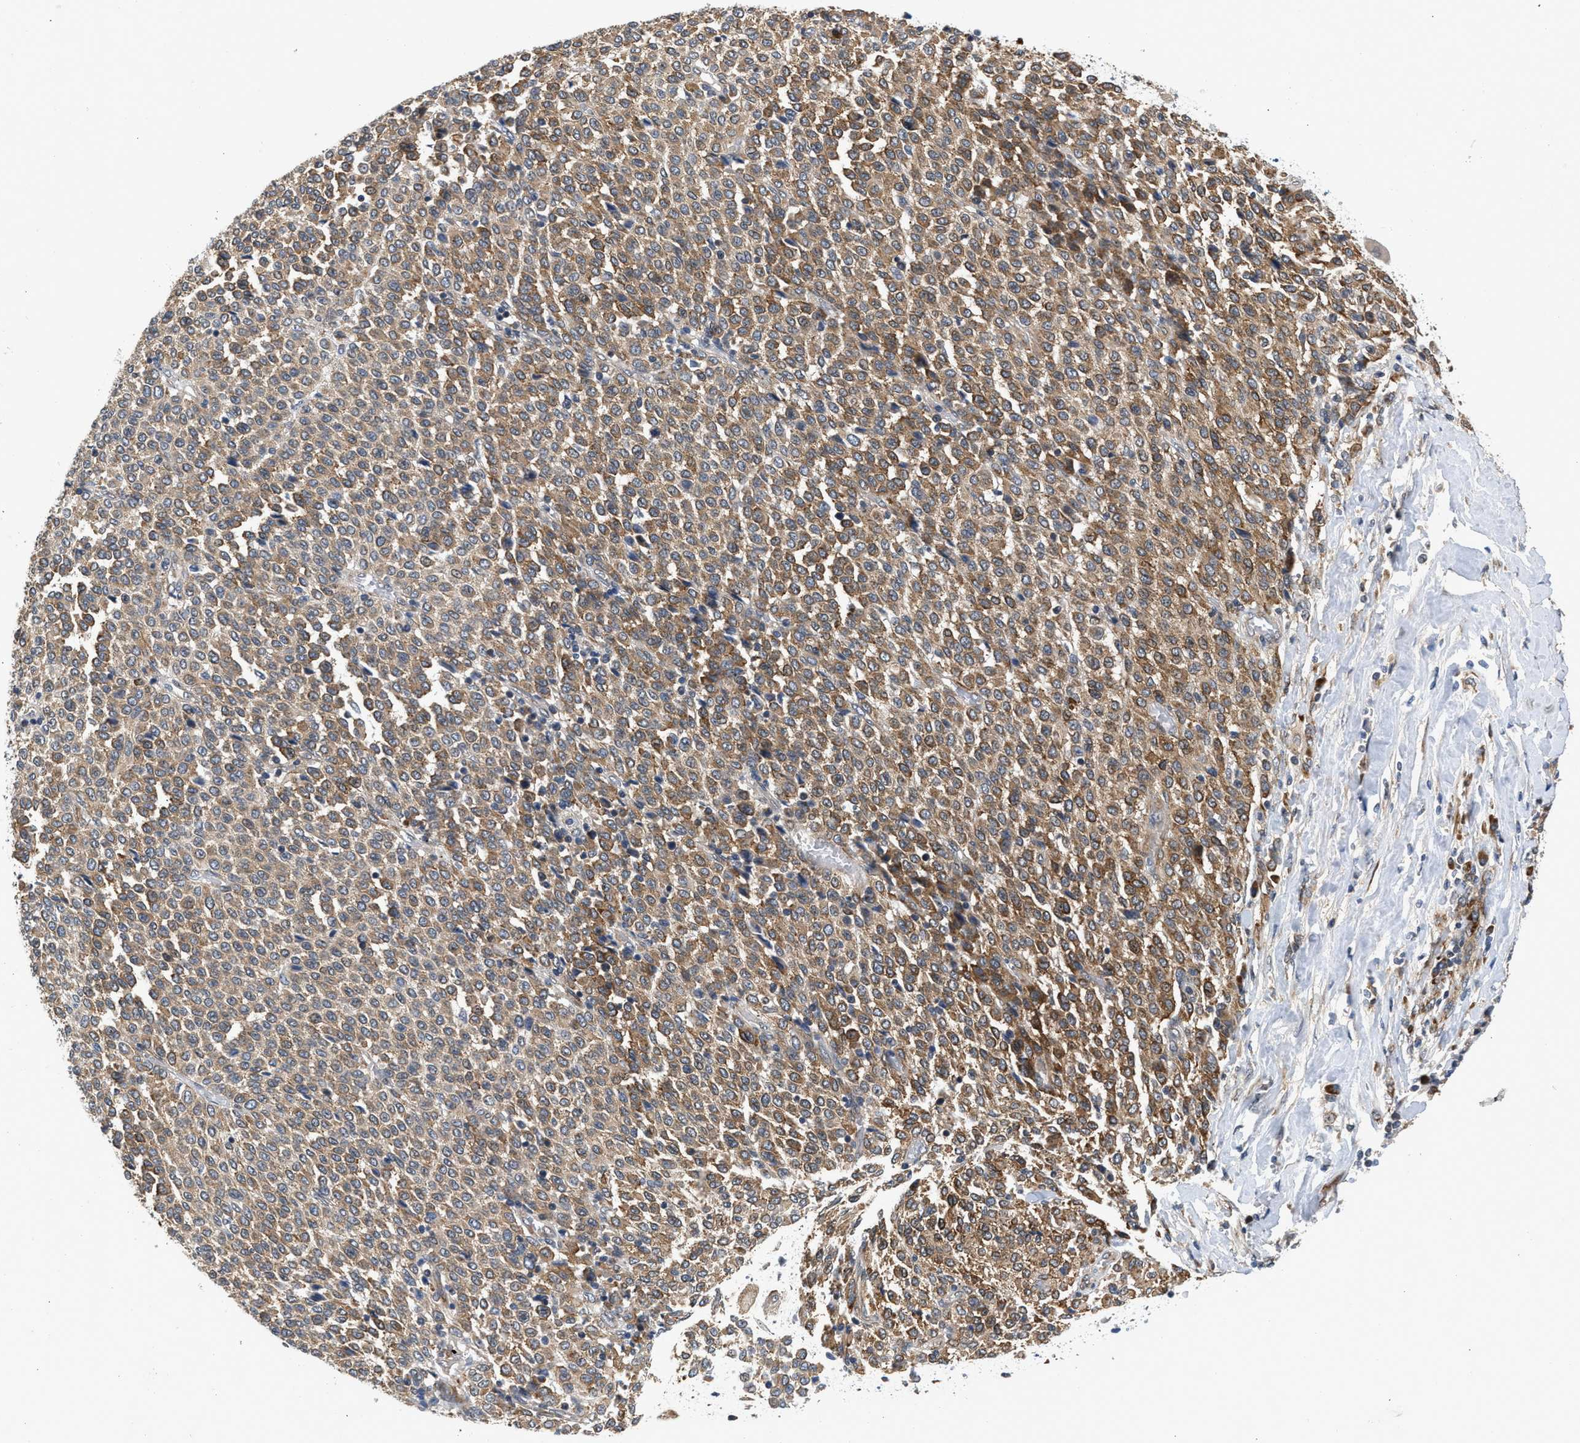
{"staining": {"intensity": "moderate", "quantity": ">75%", "location": "cytoplasmic/membranous"}, "tissue": "melanoma", "cell_type": "Tumor cells", "image_type": "cancer", "snomed": [{"axis": "morphology", "description": "Malignant melanoma, Metastatic site"}, {"axis": "topography", "description": "Pancreas"}], "caption": "Malignant melanoma (metastatic site) stained with a protein marker exhibits moderate staining in tumor cells.", "gene": "POLG2", "patient": {"sex": "female", "age": 30}}